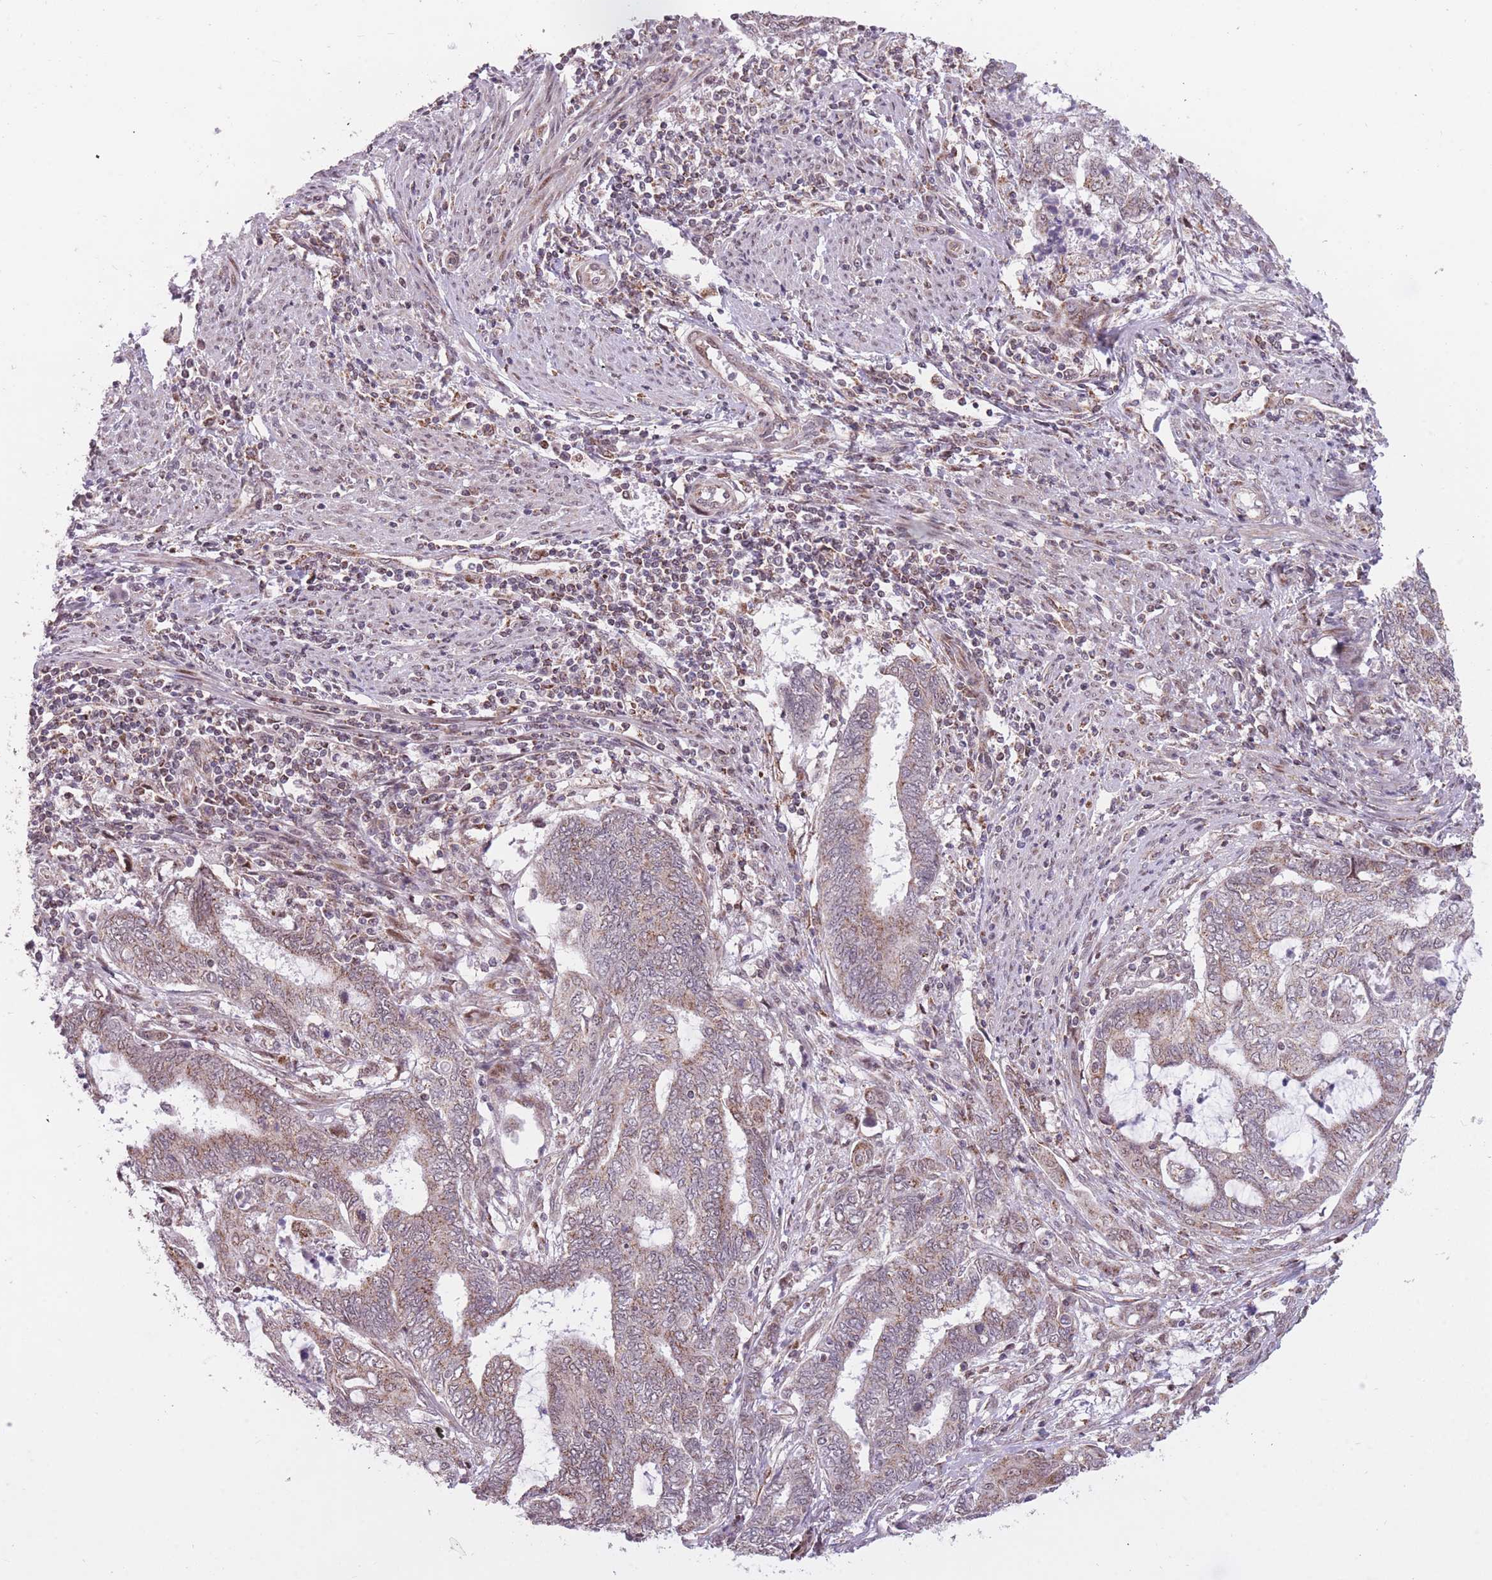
{"staining": {"intensity": "moderate", "quantity": ">75%", "location": "cytoplasmic/membranous"}, "tissue": "endometrial cancer", "cell_type": "Tumor cells", "image_type": "cancer", "snomed": [{"axis": "morphology", "description": "Adenocarcinoma, NOS"}, {"axis": "topography", "description": "Uterus"}, {"axis": "topography", "description": "Endometrium"}], "caption": "IHC photomicrograph of human endometrial adenocarcinoma stained for a protein (brown), which displays medium levels of moderate cytoplasmic/membranous positivity in about >75% of tumor cells.", "gene": "DPYSL4", "patient": {"sex": "female", "age": 70}}